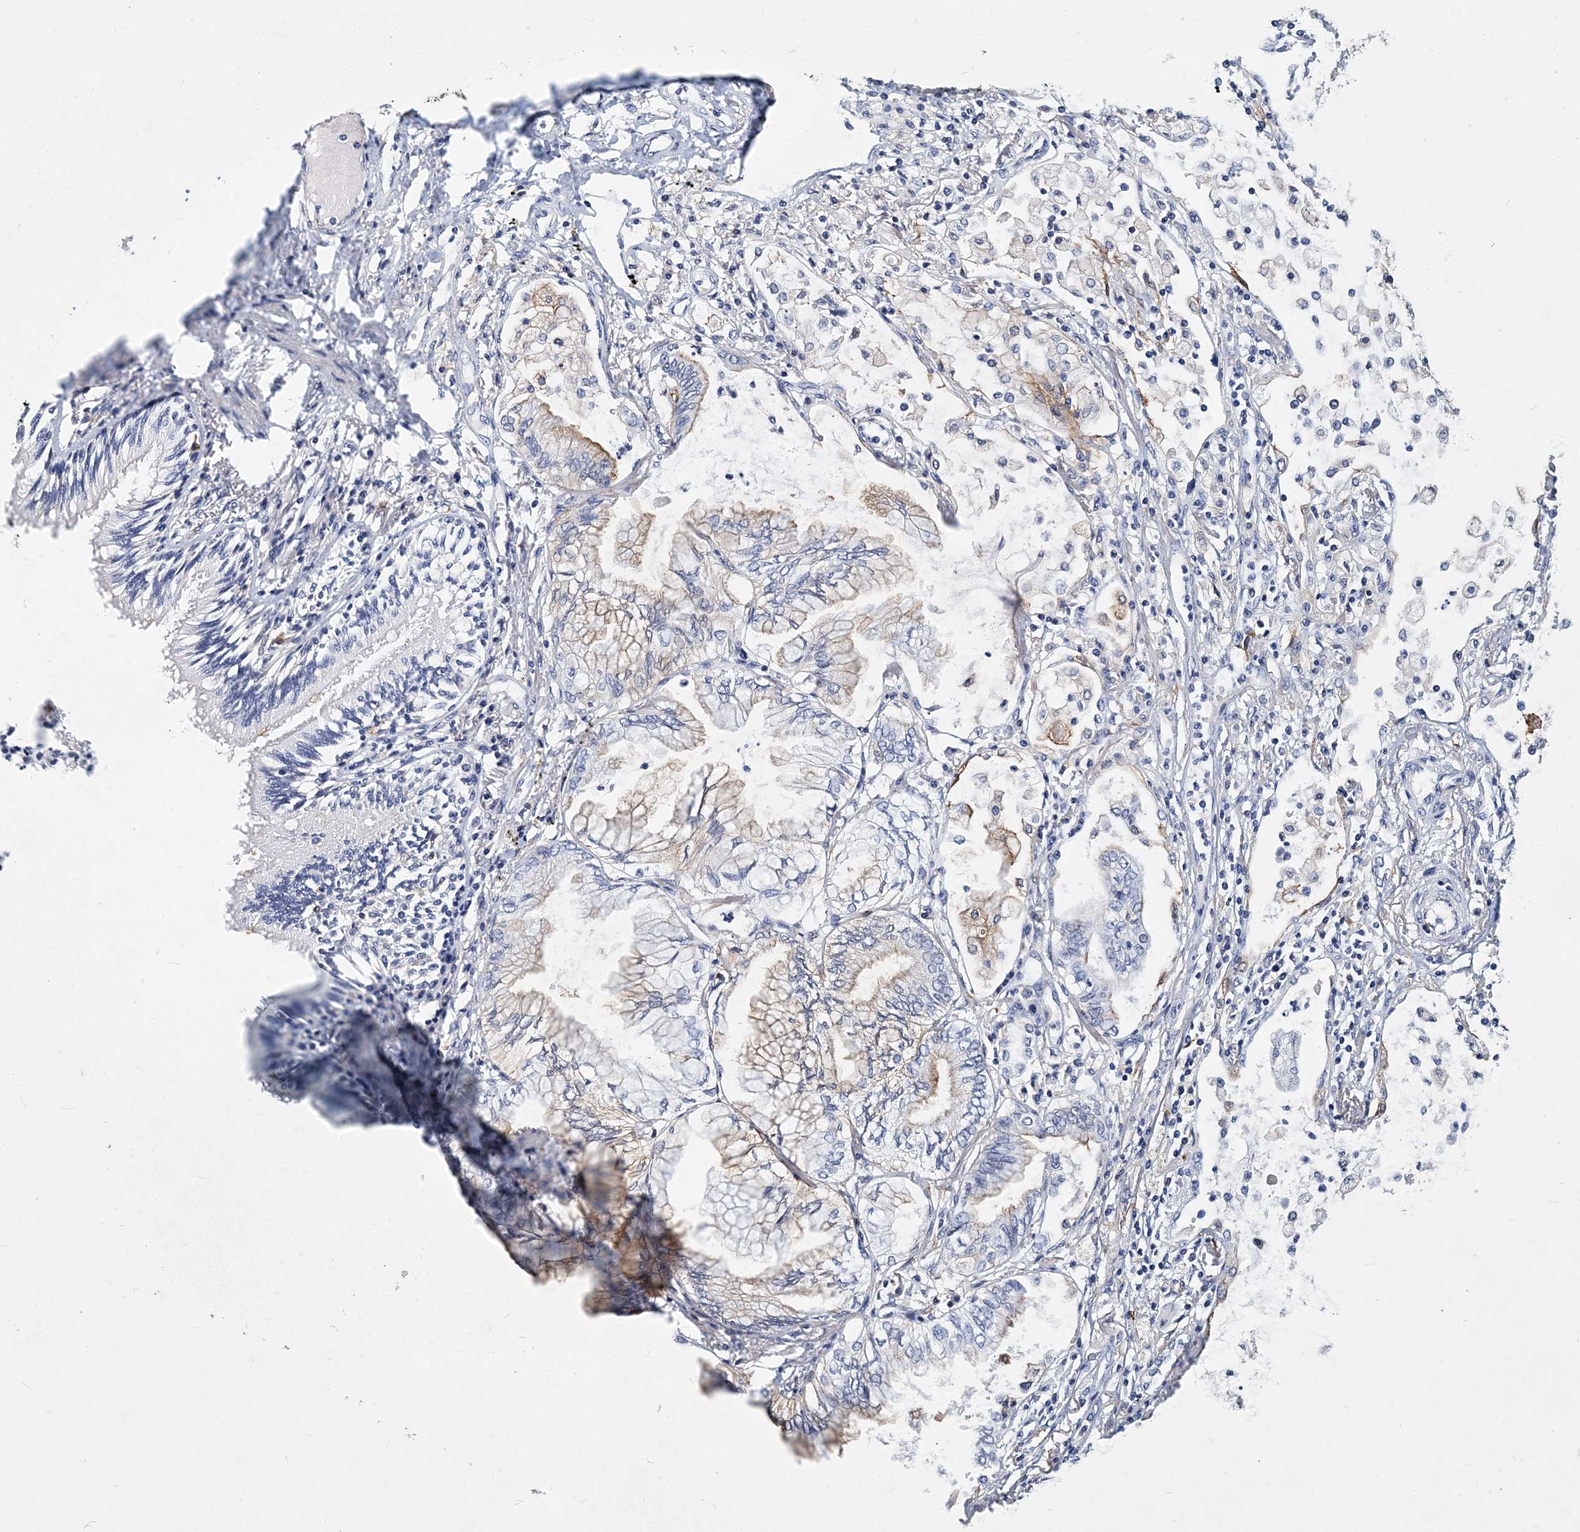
{"staining": {"intensity": "weak", "quantity": "<25%", "location": "cytoplasmic/membranous"}, "tissue": "lung cancer", "cell_type": "Tumor cells", "image_type": "cancer", "snomed": [{"axis": "morphology", "description": "Adenocarcinoma, NOS"}, {"axis": "topography", "description": "Lung"}], "caption": "The IHC photomicrograph has no significant expression in tumor cells of lung cancer (adenocarcinoma) tissue. (Immunohistochemistry (ihc), brightfield microscopy, high magnification).", "gene": "ITGA2B", "patient": {"sex": "female", "age": 70}}